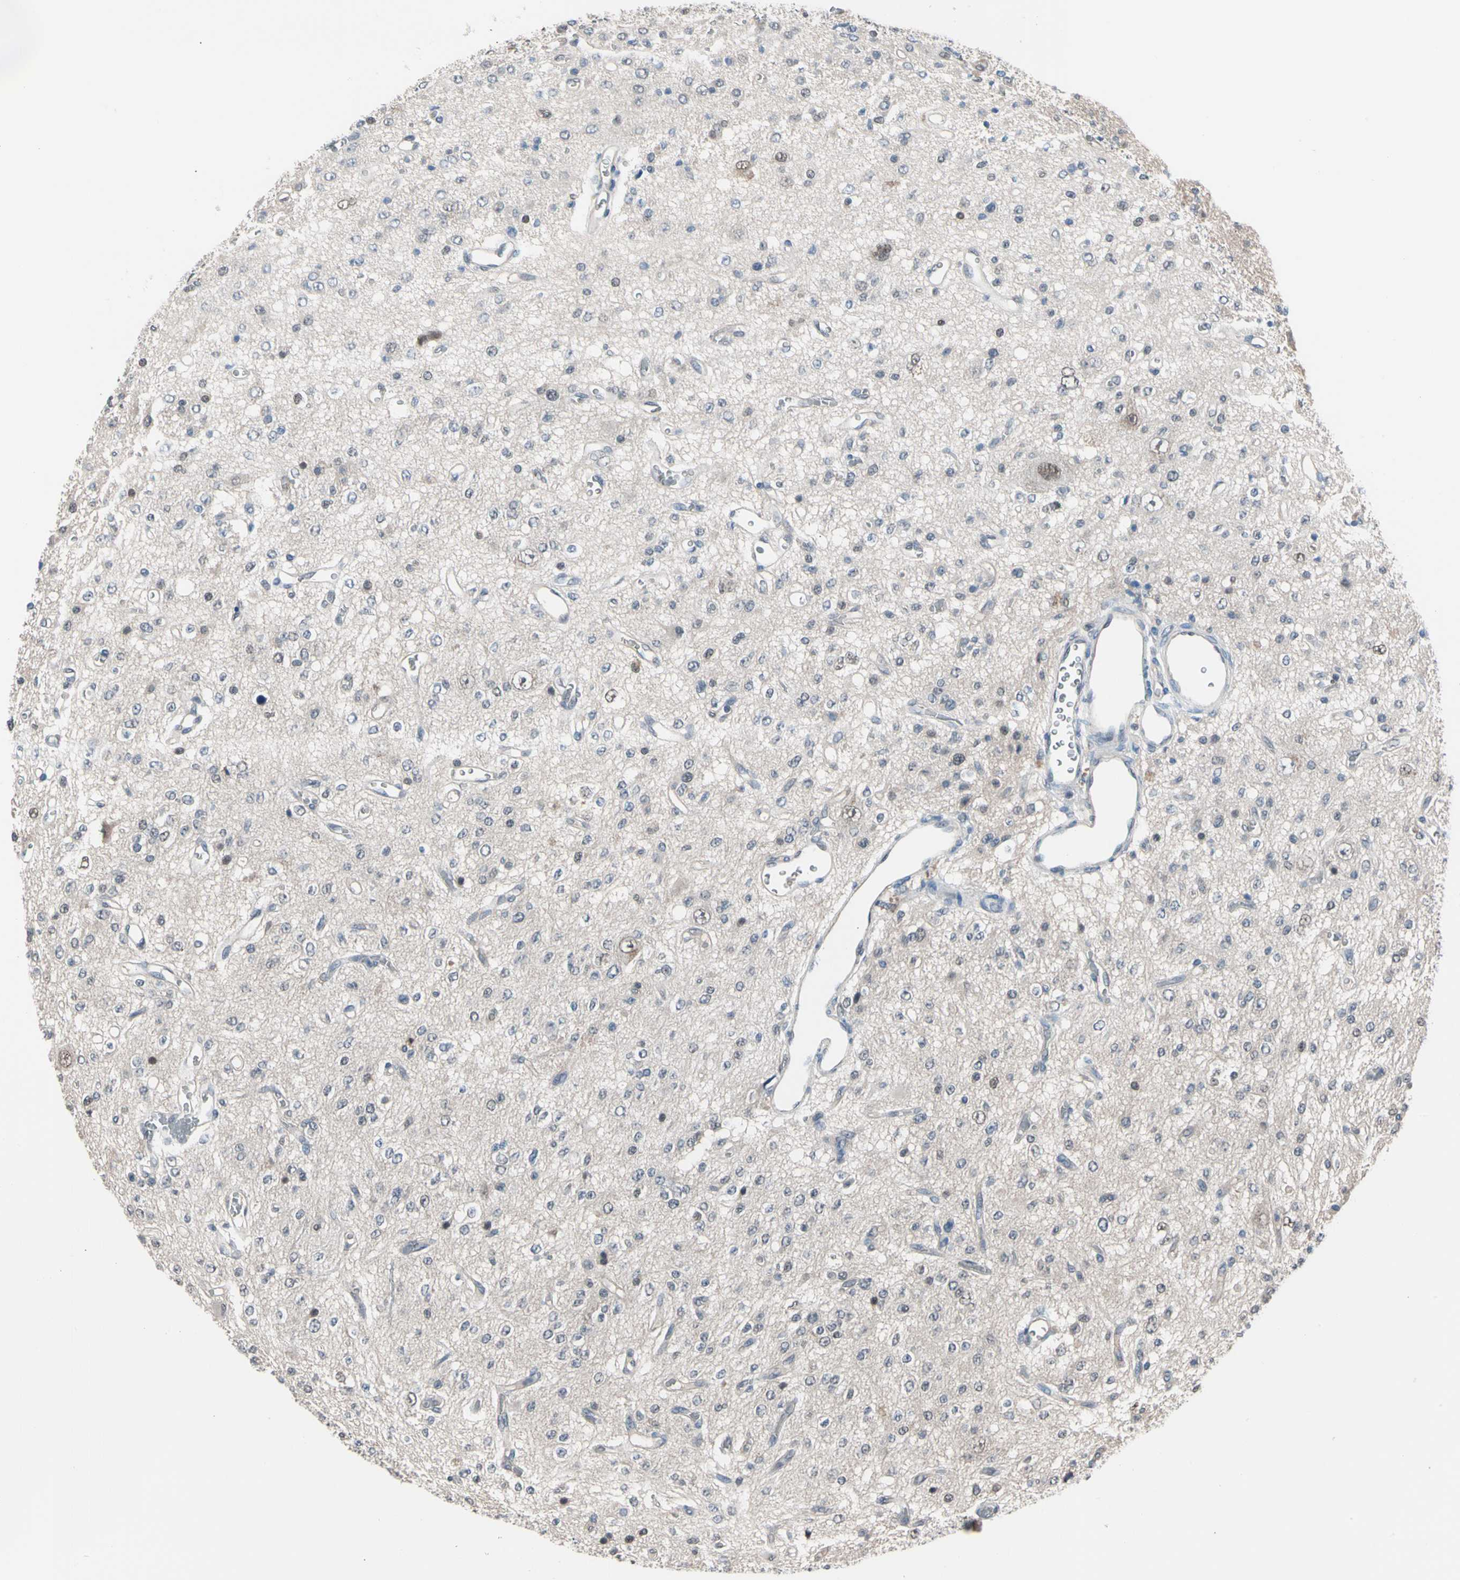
{"staining": {"intensity": "weak", "quantity": "<25%", "location": "cytoplasmic/membranous,nuclear"}, "tissue": "glioma", "cell_type": "Tumor cells", "image_type": "cancer", "snomed": [{"axis": "morphology", "description": "Glioma, malignant, Low grade"}, {"axis": "topography", "description": "Brain"}], "caption": "This histopathology image is of malignant glioma (low-grade) stained with immunohistochemistry to label a protein in brown with the nuclei are counter-stained blue. There is no expression in tumor cells.", "gene": "PSMA2", "patient": {"sex": "male", "age": 38}}